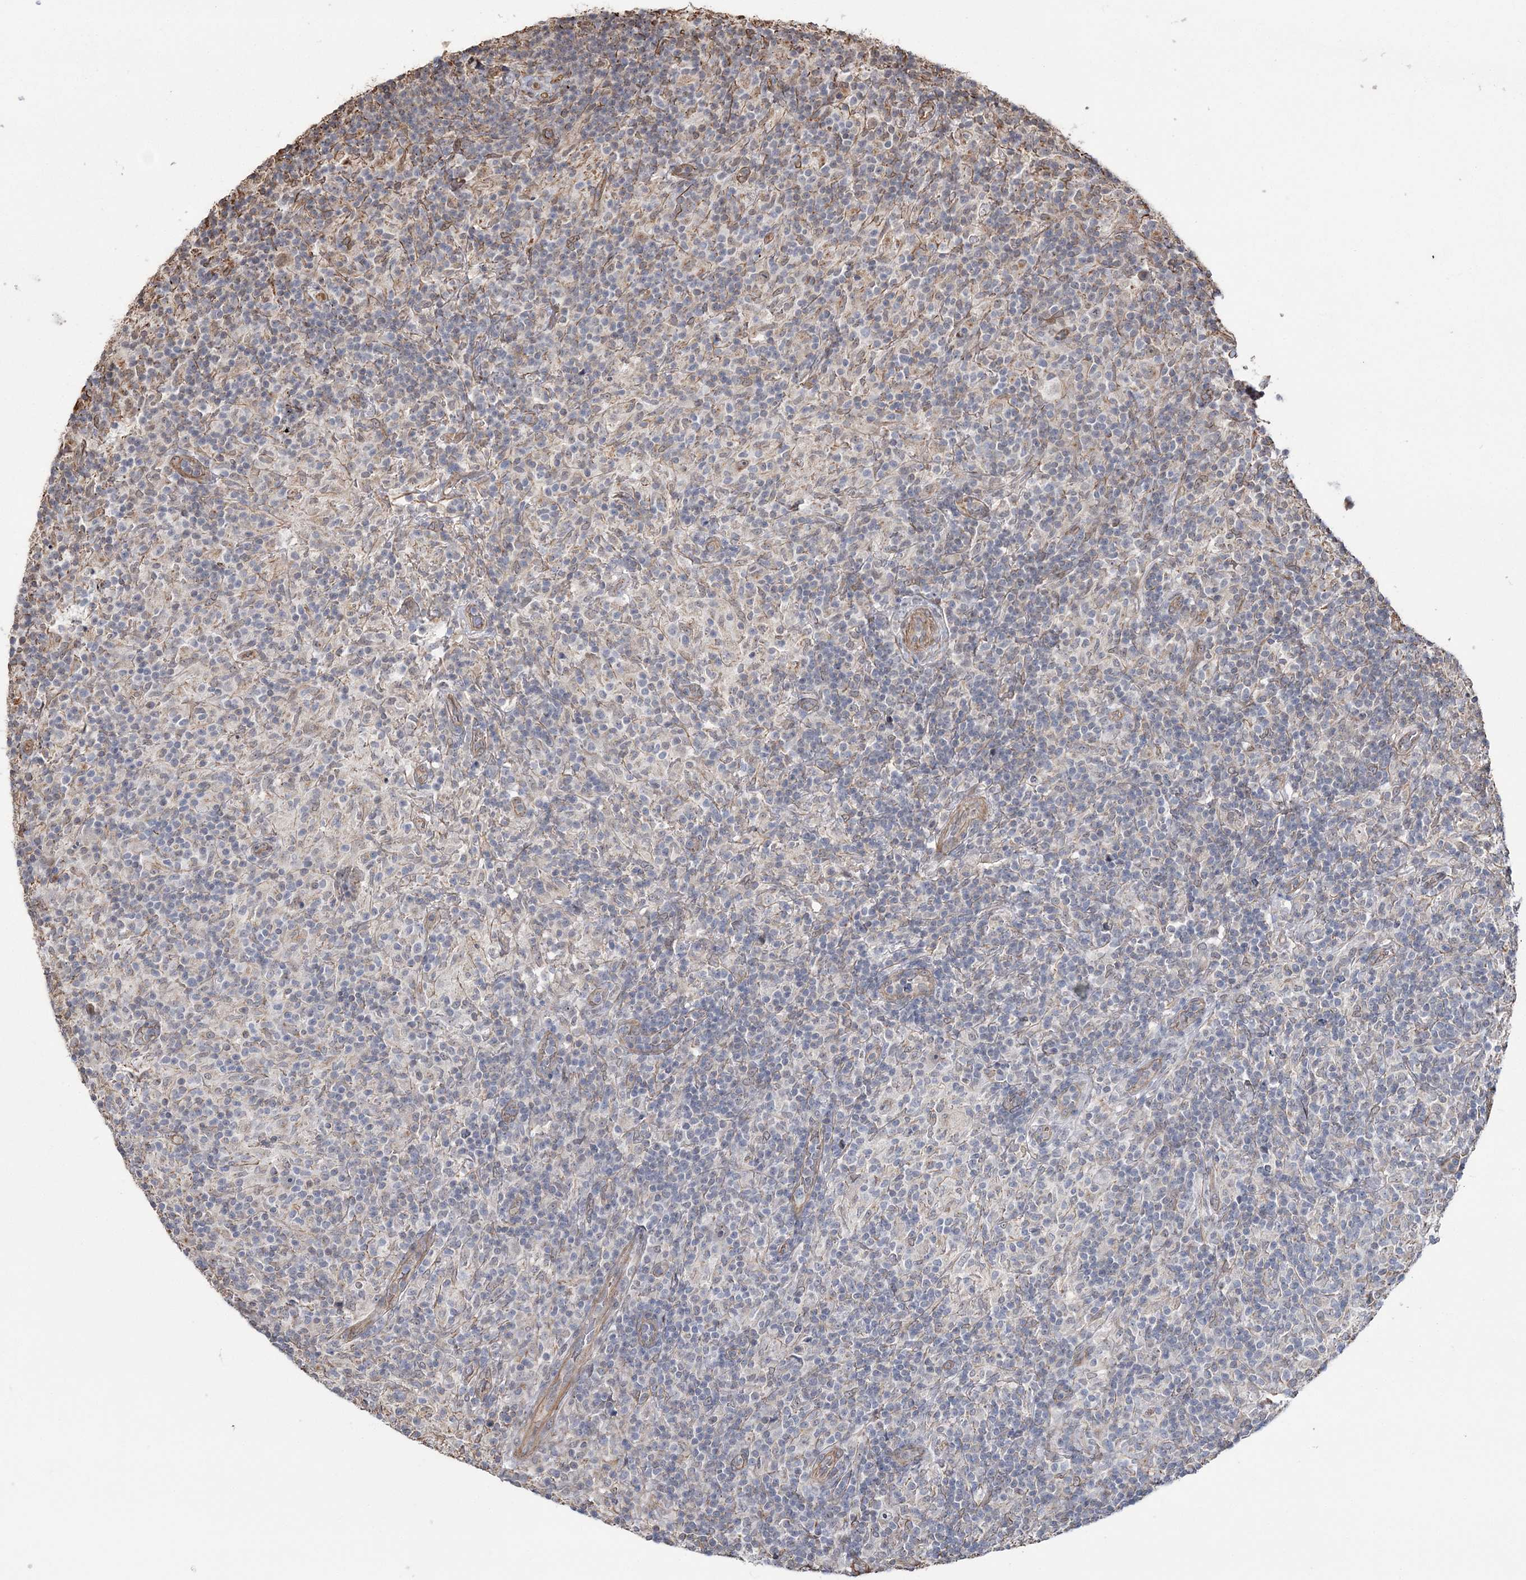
{"staining": {"intensity": "negative", "quantity": "none", "location": "none"}, "tissue": "lymphoma", "cell_type": "Tumor cells", "image_type": "cancer", "snomed": [{"axis": "morphology", "description": "Hodgkin's disease, NOS"}, {"axis": "topography", "description": "Lymph node"}], "caption": "High magnification brightfield microscopy of Hodgkin's disease stained with DAB (3,3'-diaminobenzidine) (brown) and counterstained with hematoxylin (blue): tumor cells show no significant staining.", "gene": "ATP11B", "patient": {"sex": "male", "age": 70}}